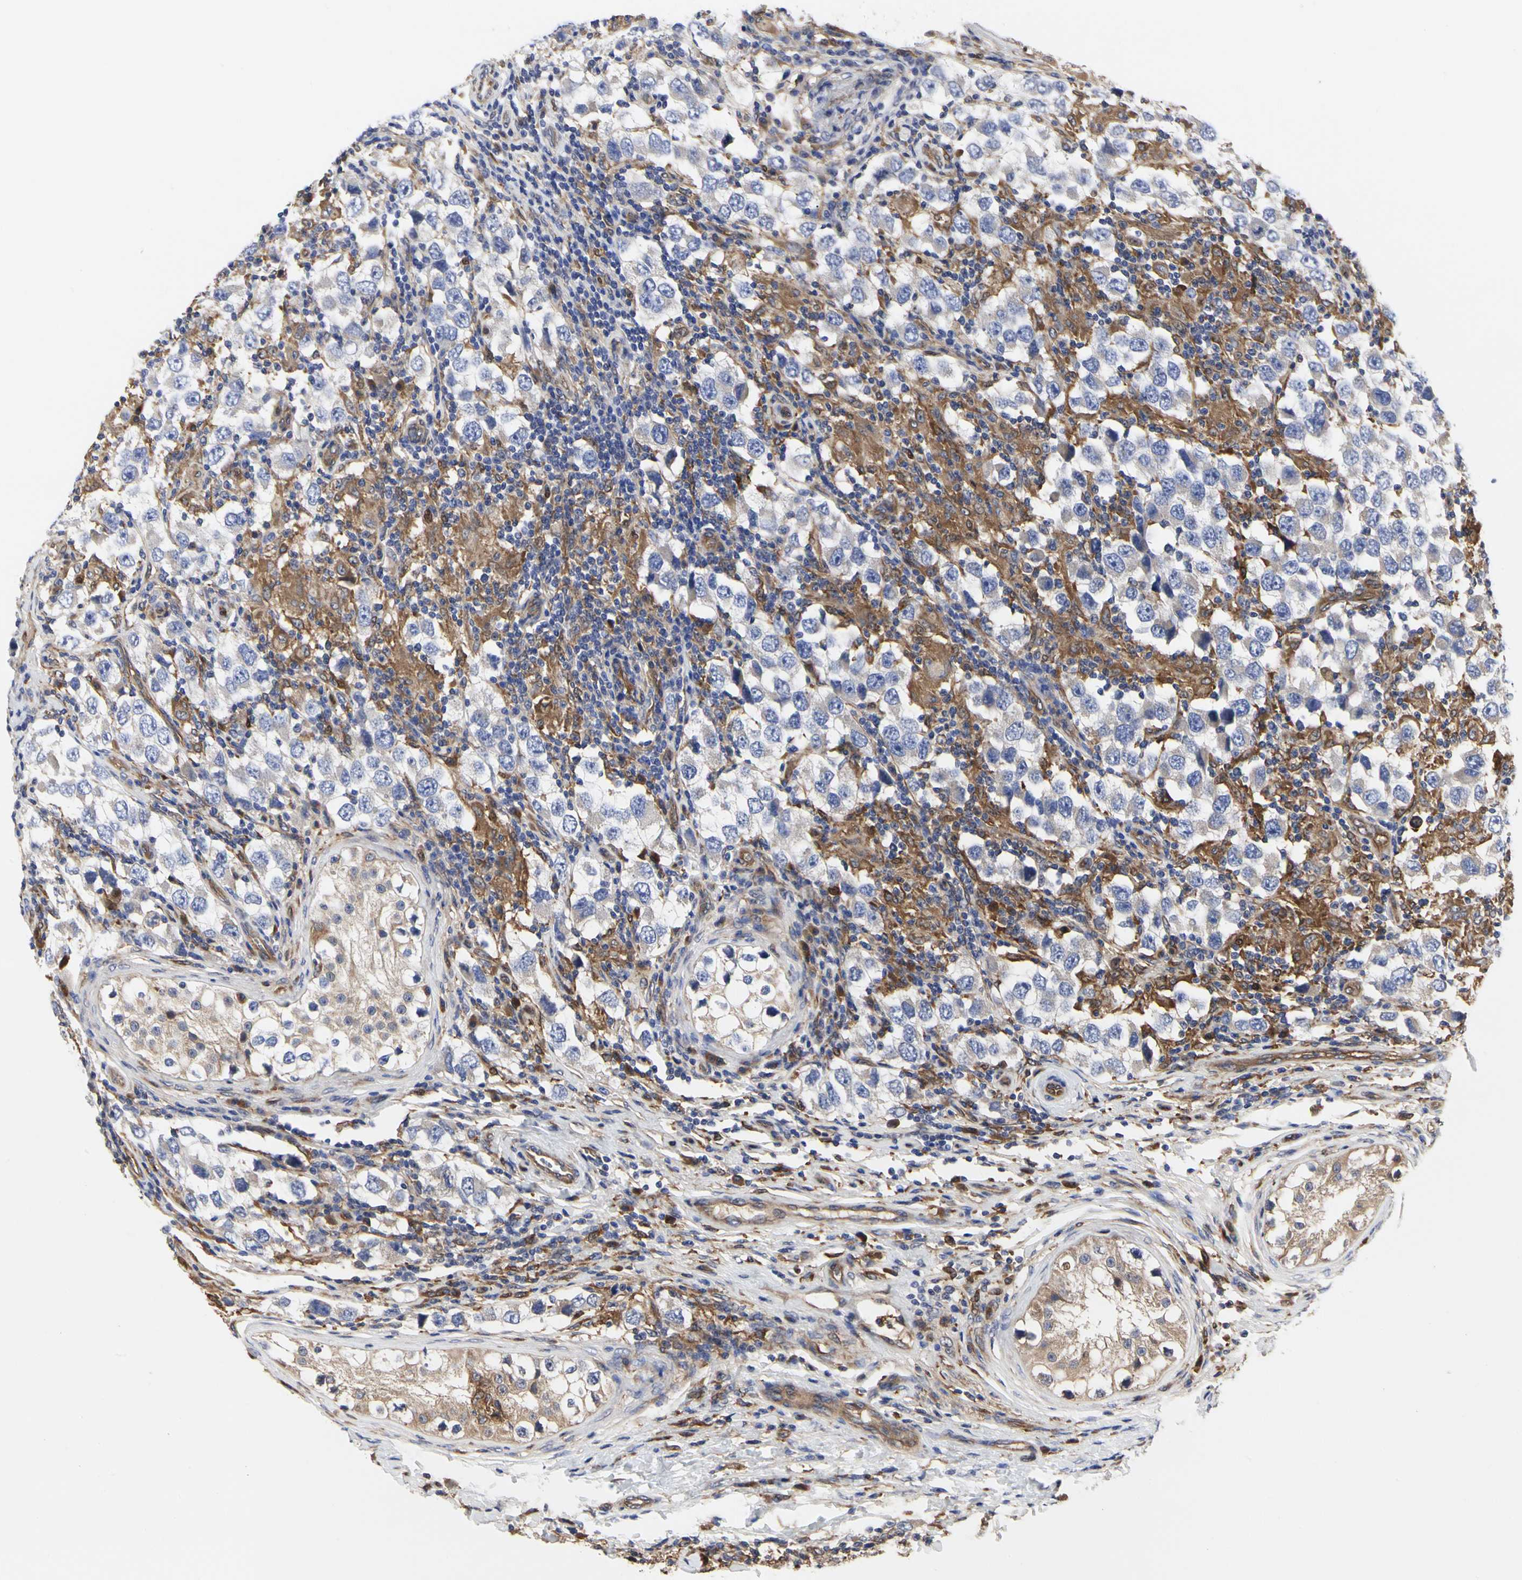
{"staining": {"intensity": "weak", "quantity": ">75%", "location": "cytoplasmic/membranous"}, "tissue": "testis cancer", "cell_type": "Tumor cells", "image_type": "cancer", "snomed": [{"axis": "morphology", "description": "Carcinoma, Embryonal, NOS"}, {"axis": "topography", "description": "Testis"}], "caption": "The photomicrograph demonstrates immunohistochemical staining of embryonal carcinoma (testis). There is weak cytoplasmic/membranous staining is identified in approximately >75% of tumor cells. The staining was performed using DAB, with brown indicating positive protein expression. Nuclei are stained blue with hematoxylin.", "gene": "C3orf52", "patient": {"sex": "male", "age": 21}}